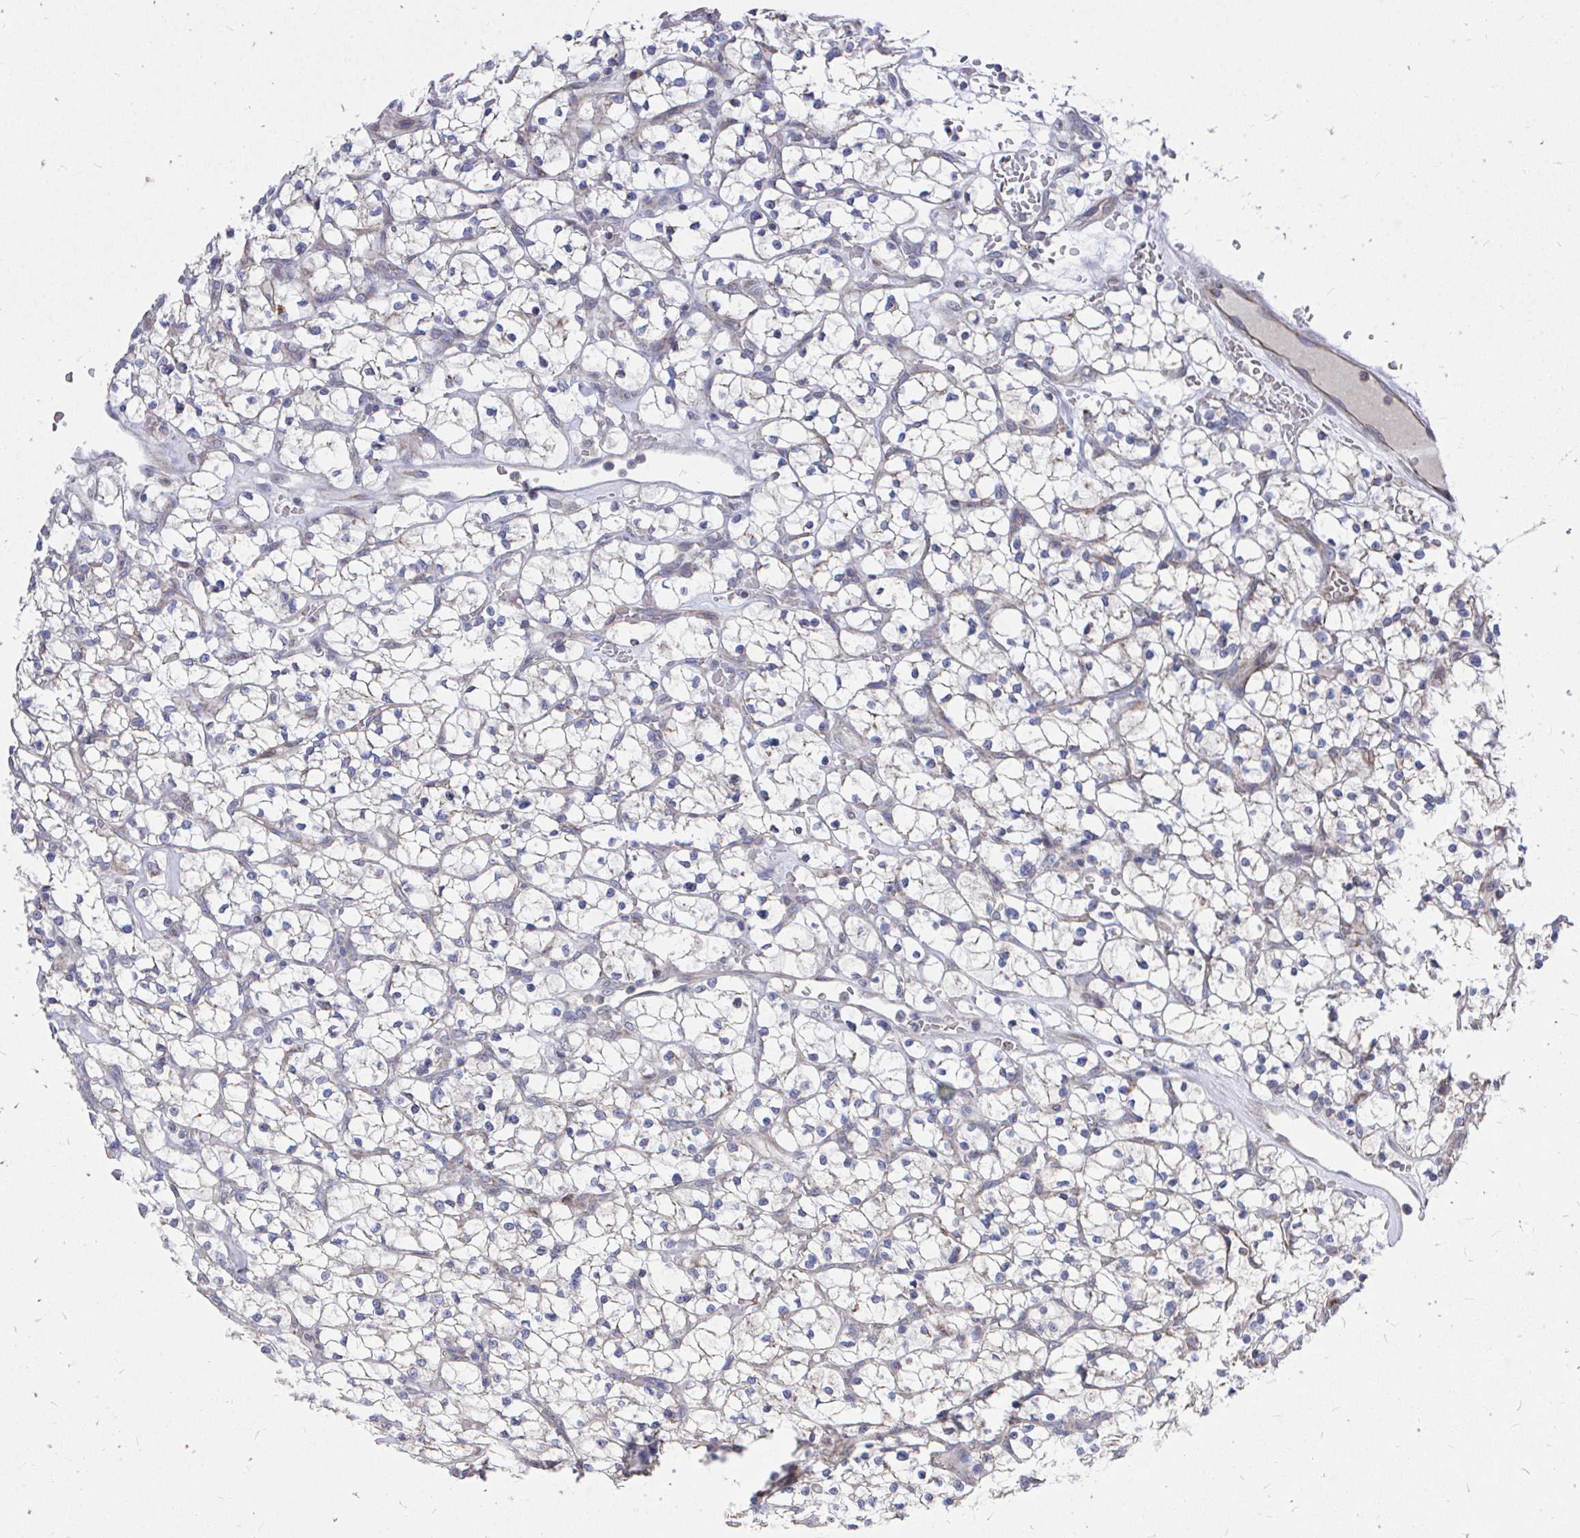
{"staining": {"intensity": "negative", "quantity": "none", "location": "none"}, "tissue": "renal cancer", "cell_type": "Tumor cells", "image_type": "cancer", "snomed": [{"axis": "morphology", "description": "Adenocarcinoma, NOS"}, {"axis": "topography", "description": "Kidney"}], "caption": "Immunohistochemistry (IHC) of human adenocarcinoma (renal) reveals no positivity in tumor cells.", "gene": "PEX3", "patient": {"sex": "female", "age": 64}}